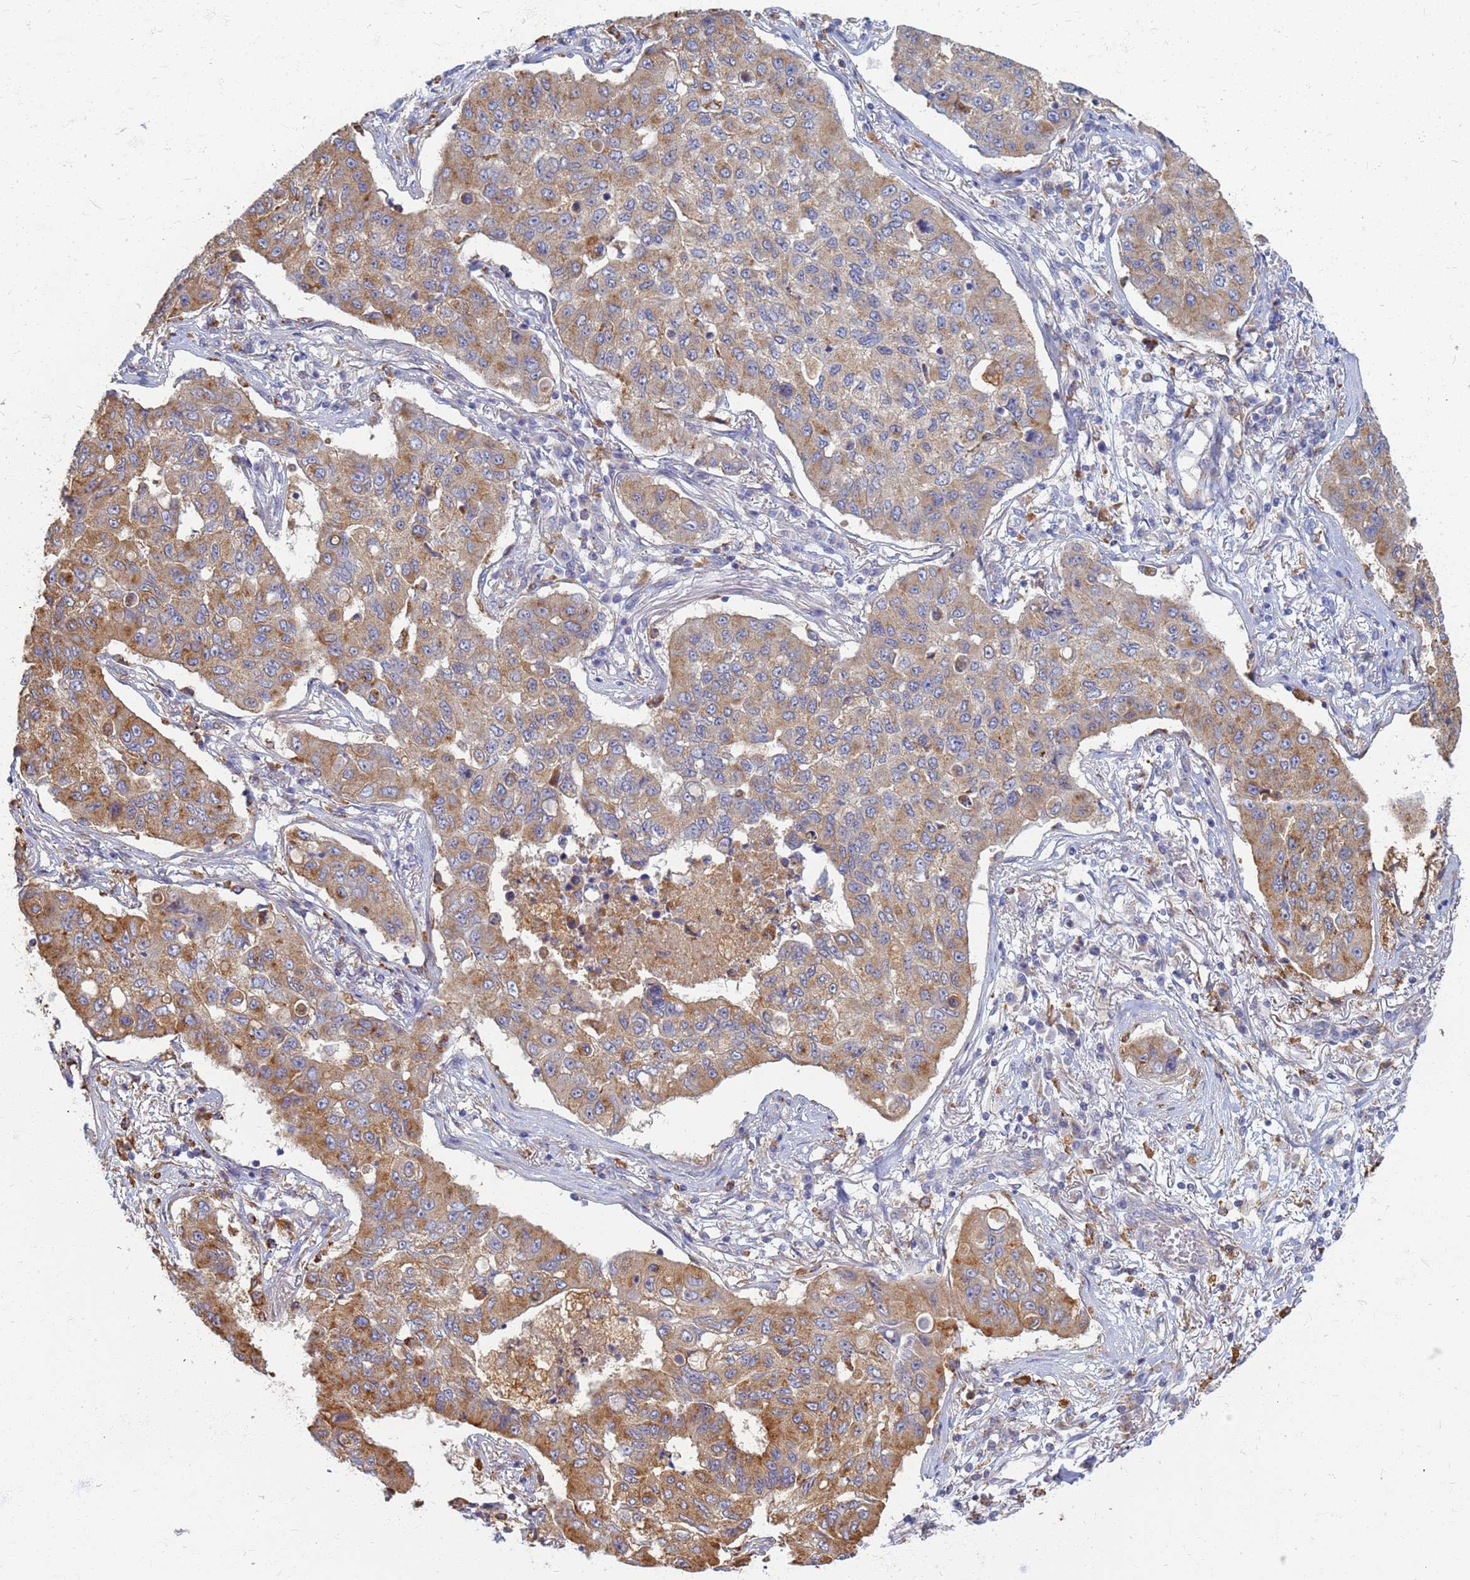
{"staining": {"intensity": "moderate", "quantity": ">75%", "location": "cytoplasmic/membranous"}, "tissue": "lung cancer", "cell_type": "Tumor cells", "image_type": "cancer", "snomed": [{"axis": "morphology", "description": "Squamous cell carcinoma, NOS"}, {"axis": "topography", "description": "Lung"}], "caption": "Human lung cancer stained with a brown dye exhibits moderate cytoplasmic/membranous positive expression in approximately >75% of tumor cells.", "gene": "ATP6V1E1", "patient": {"sex": "male", "age": 74}}